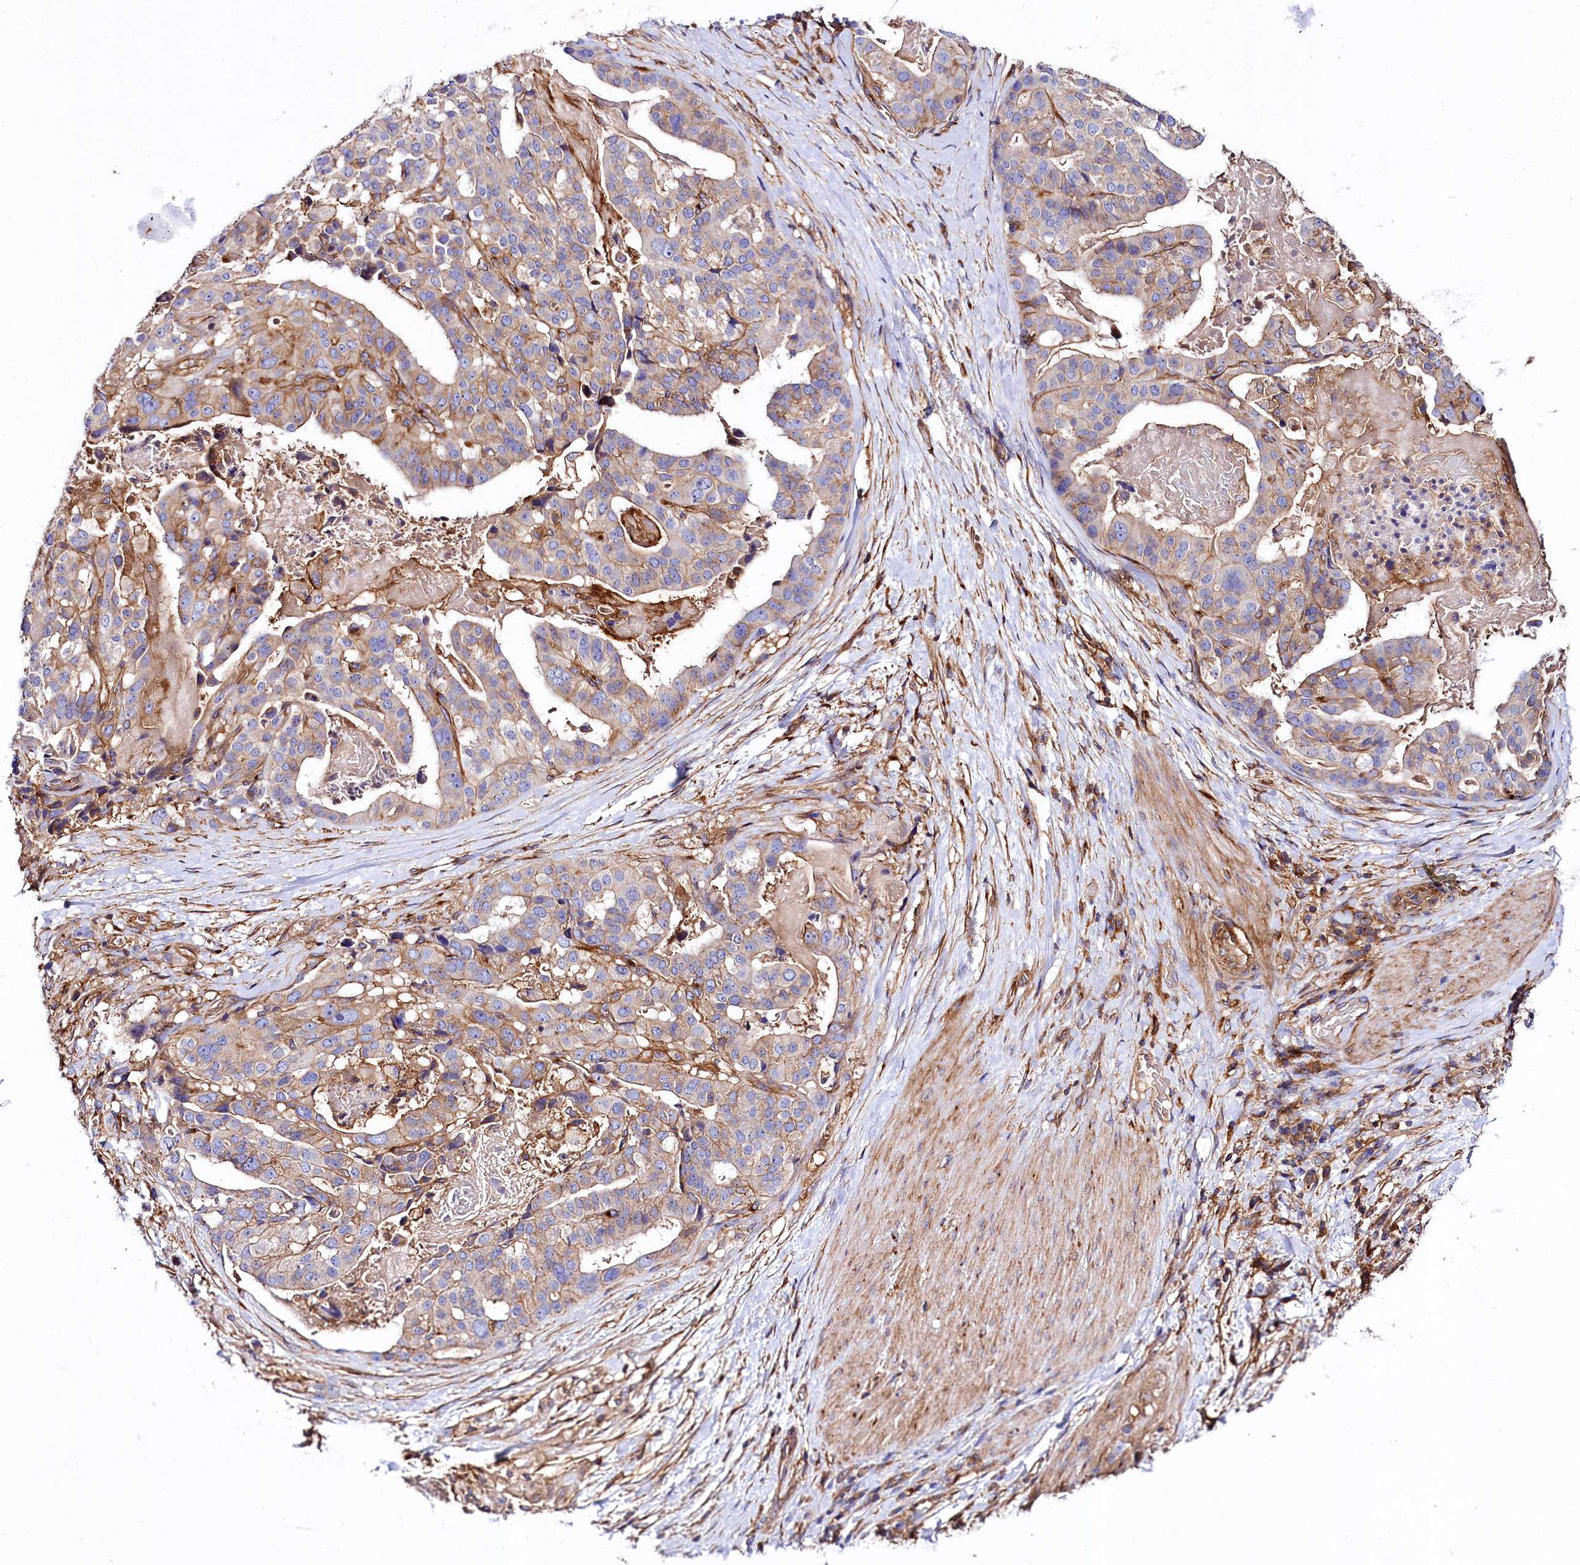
{"staining": {"intensity": "moderate", "quantity": "25%-75%", "location": "cytoplasmic/membranous"}, "tissue": "stomach cancer", "cell_type": "Tumor cells", "image_type": "cancer", "snomed": [{"axis": "morphology", "description": "Adenocarcinoma, NOS"}, {"axis": "topography", "description": "Stomach"}], "caption": "Moderate cytoplasmic/membranous staining is appreciated in about 25%-75% of tumor cells in stomach cancer (adenocarcinoma).", "gene": "ANO6", "patient": {"sex": "male", "age": 48}}